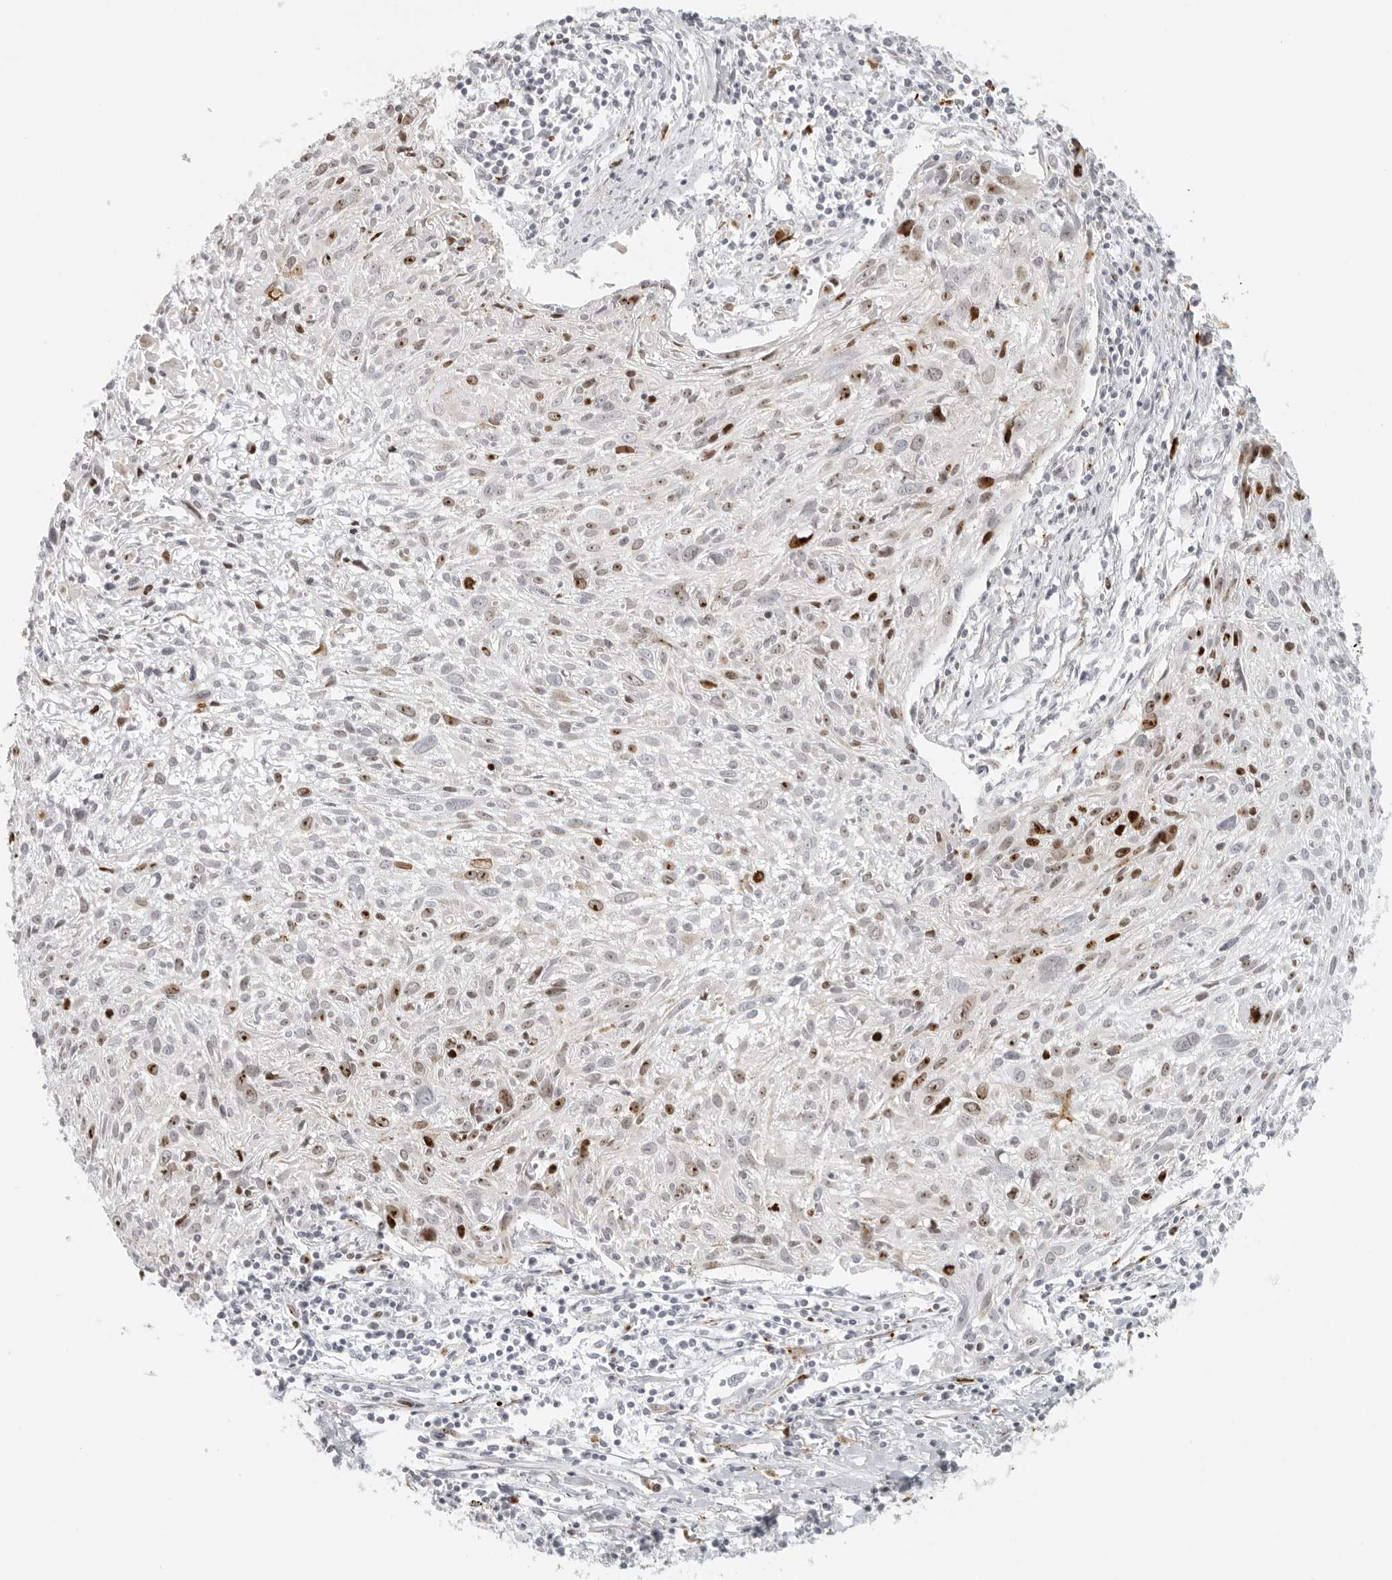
{"staining": {"intensity": "moderate", "quantity": "25%-75%", "location": "nuclear"}, "tissue": "cervical cancer", "cell_type": "Tumor cells", "image_type": "cancer", "snomed": [{"axis": "morphology", "description": "Squamous cell carcinoma, NOS"}, {"axis": "topography", "description": "Cervix"}], "caption": "Cervical cancer (squamous cell carcinoma) stained with a brown dye displays moderate nuclear positive staining in about 25%-75% of tumor cells.", "gene": "ZNF678", "patient": {"sex": "female", "age": 51}}